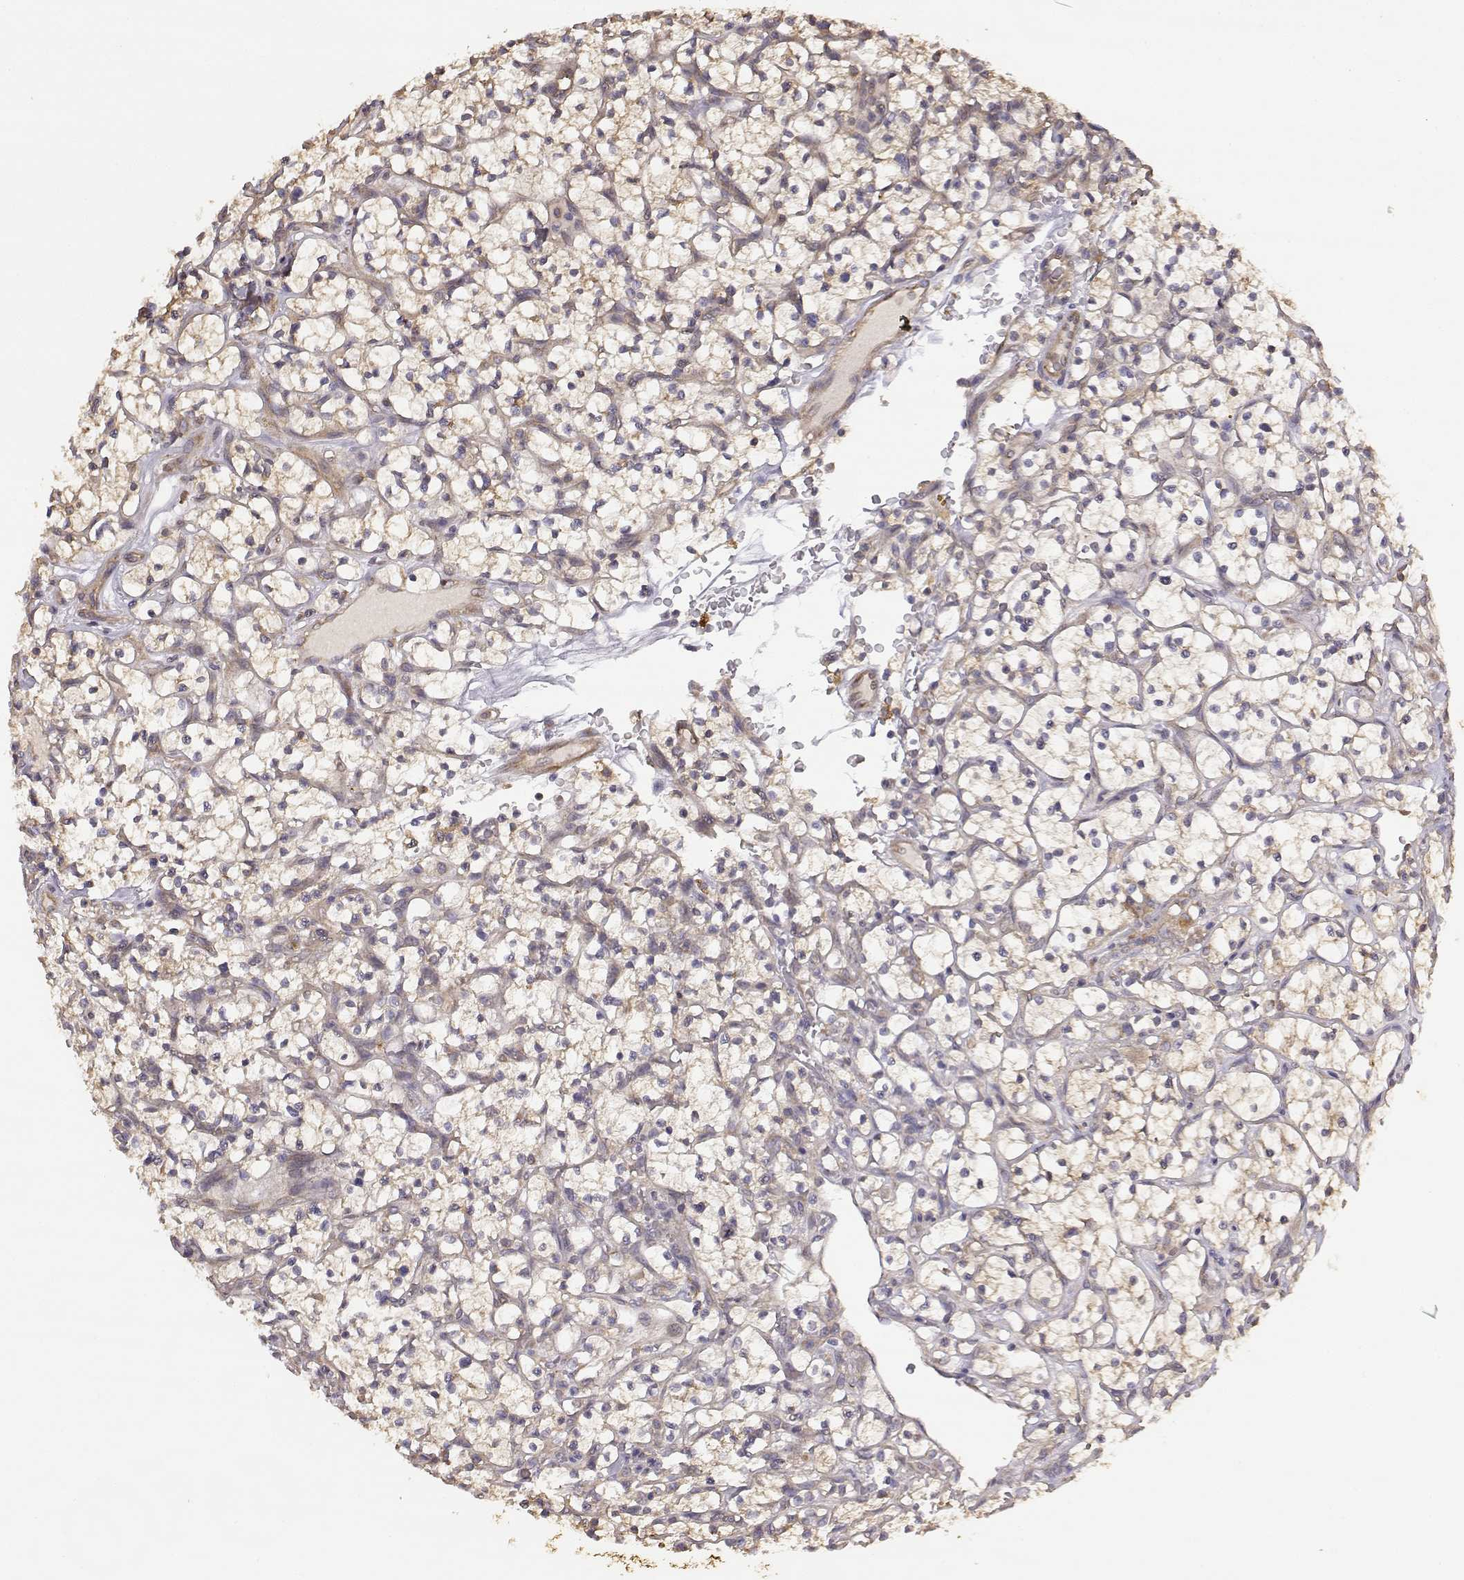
{"staining": {"intensity": "weak", "quantity": ">75%", "location": "cytoplasmic/membranous"}, "tissue": "renal cancer", "cell_type": "Tumor cells", "image_type": "cancer", "snomed": [{"axis": "morphology", "description": "Adenocarcinoma, NOS"}, {"axis": "topography", "description": "Kidney"}], "caption": "Immunohistochemical staining of renal cancer demonstrates low levels of weak cytoplasmic/membranous protein staining in about >75% of tumor cells. (DAB IHC with brightfield microscopy, high magnification).", "gene": "CRIM1", "patient": {"sex": "female", "age": 64}}